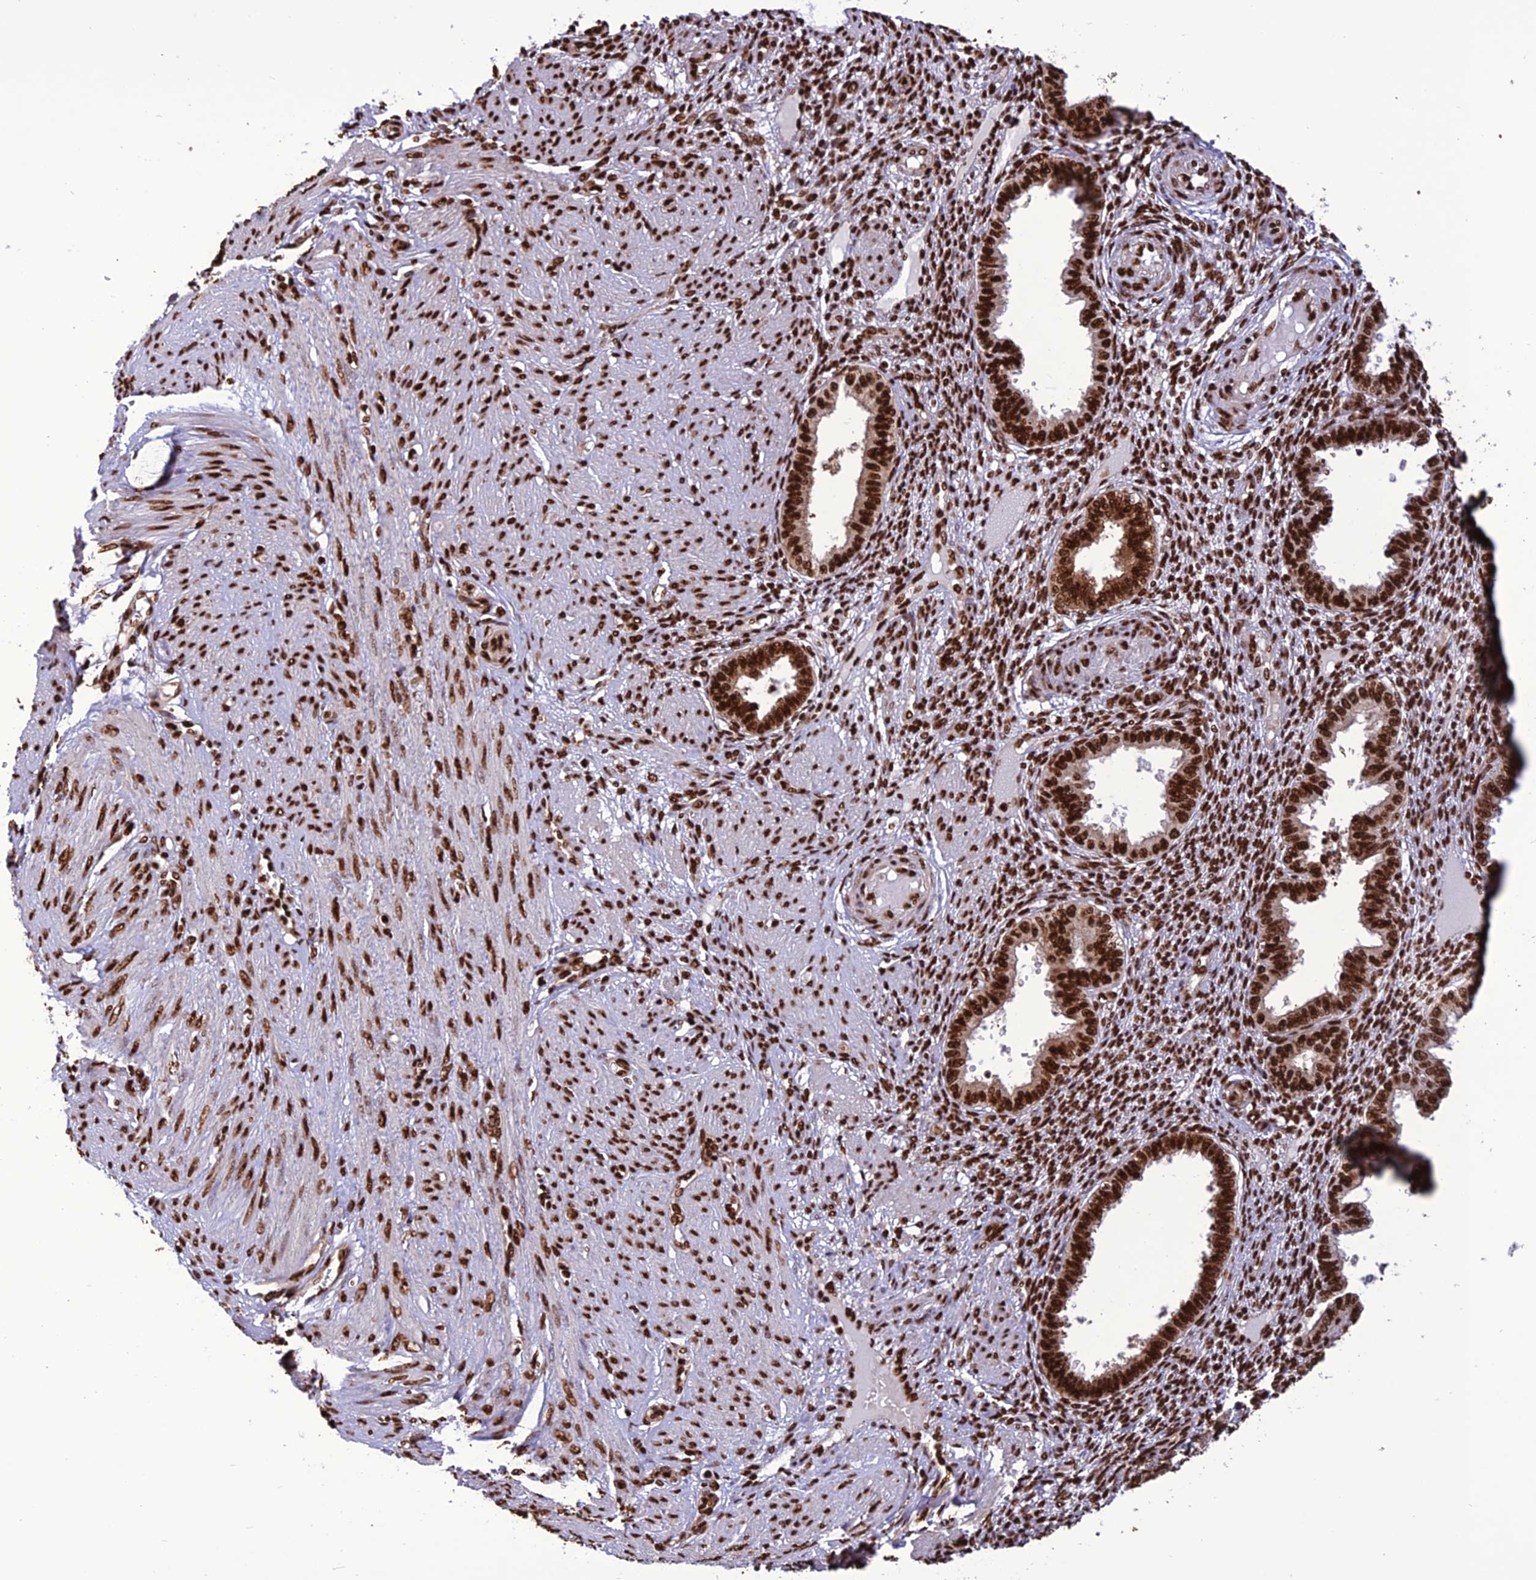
{"staining": {"intensity": "strong", "quantity": ">75%", "location": "nuclear"}, "tissue": "endometrium", "cell_type": "Cells in endometrial stroma", "image_type": "normal", "snomed": [{"axis": "morphology", "description": "Normal tissue, NOS"}, {"axis": "topography", "description": "Endometrium"}], "caption": "Immunohistochemical staining of benign endometrium demonstrates strong nuclear protein staining in approximately >75% of cells in endometrial stroma. (DAB = brown stain, brightfield microscopy at high magnification).", "gene": "INO80E", "patient": {"sex": "female", "age": 33}}